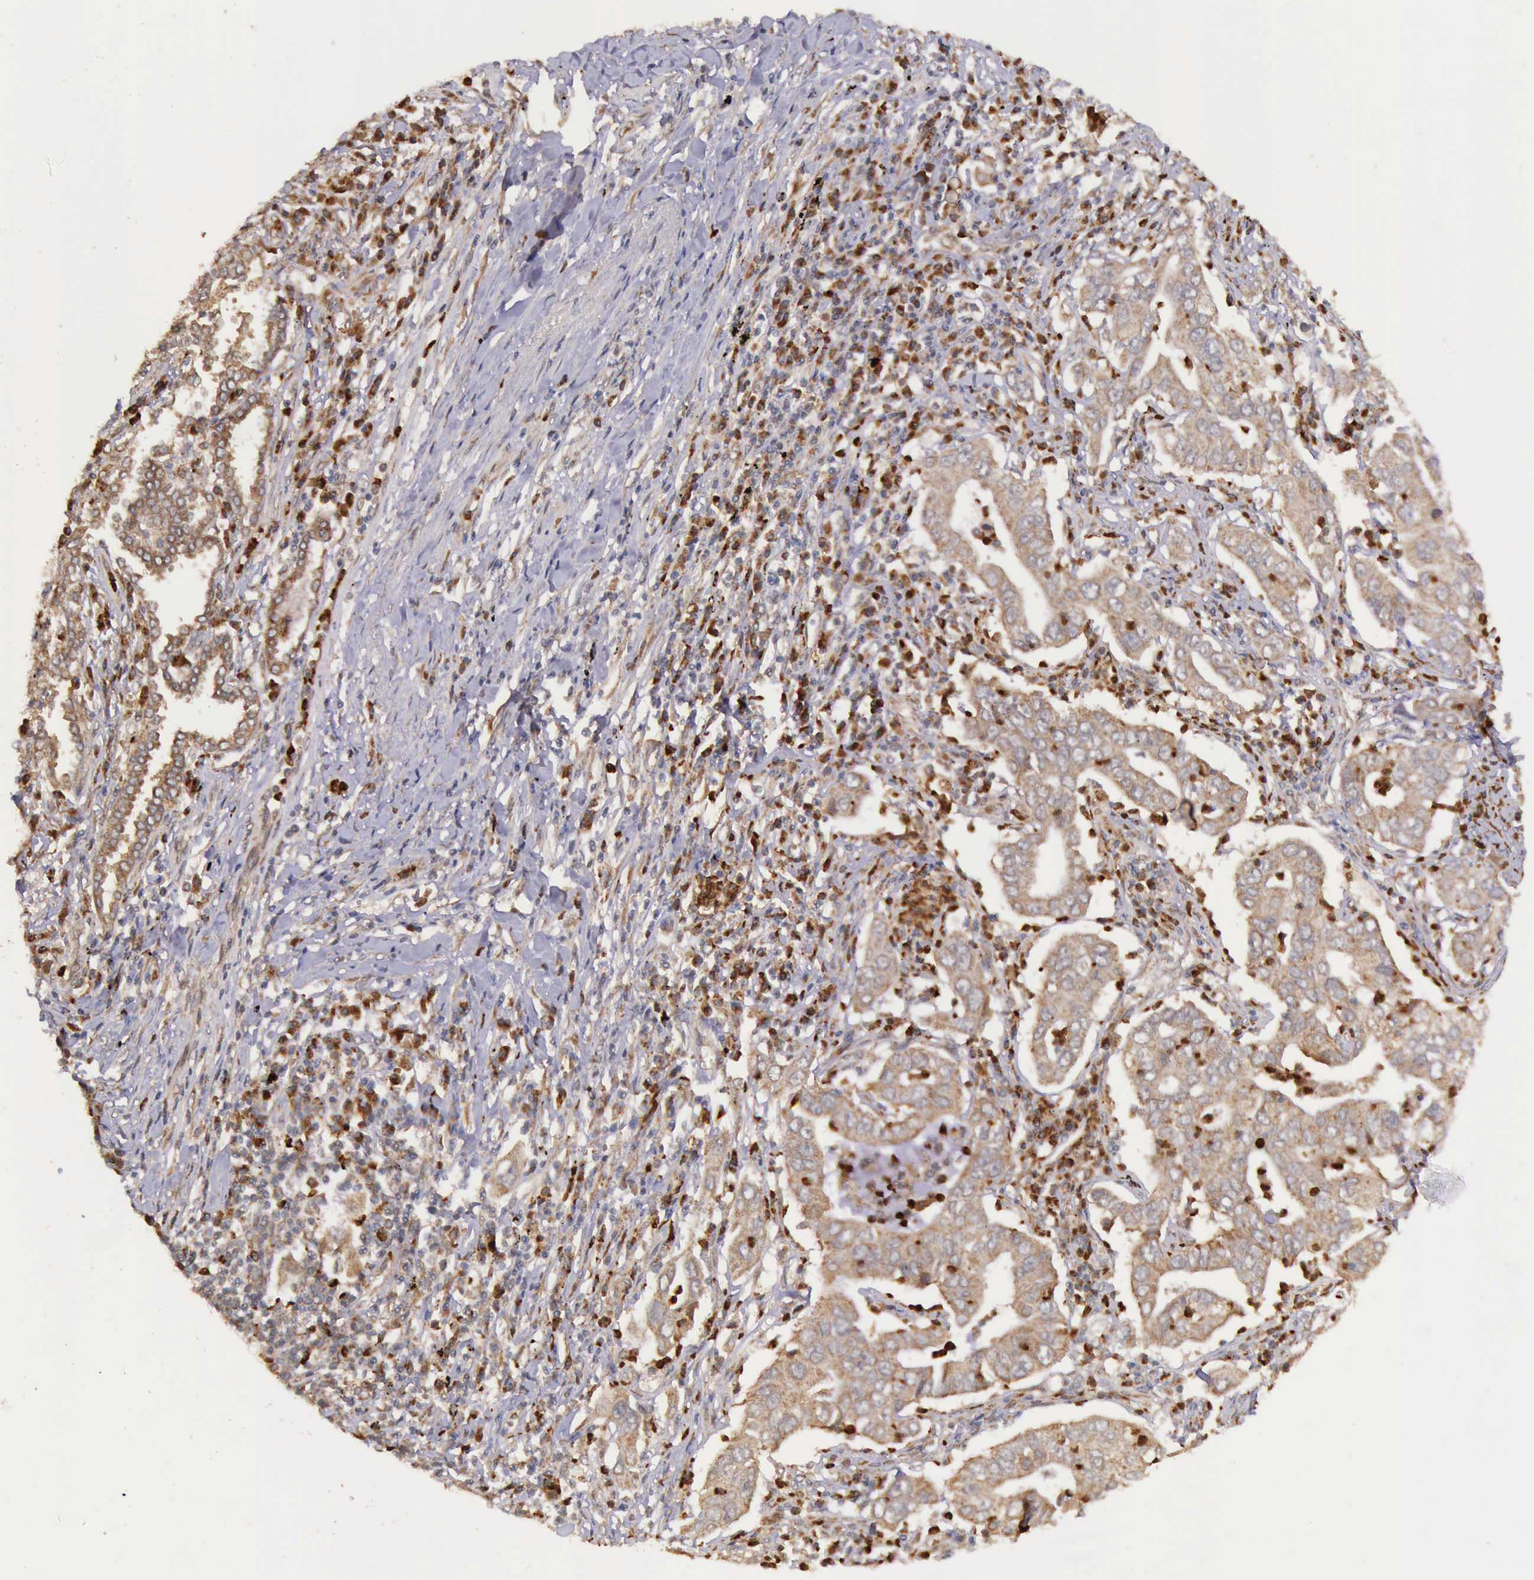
{"staining": {"intensity": "weak", "quantity": ">75%", "location": "cytoplasmic/membranous"}, "tissue": "lung cancer", "cell_type": "Tumor cells", "image_type": "cancer", "snomed": [{"axis": "morphology", "description": "Adenocarcinoma, NOS"}, {"axis": "topography", "description": "Lung"}], "caption": "A photomicrograph of human lung adenocarcinoma stained for a protein displays weak cytoplasmic/membranous brown staining in tumor cells.", "gene": "ARMCX3", "patient": {"sex": "male", "age": 48}}